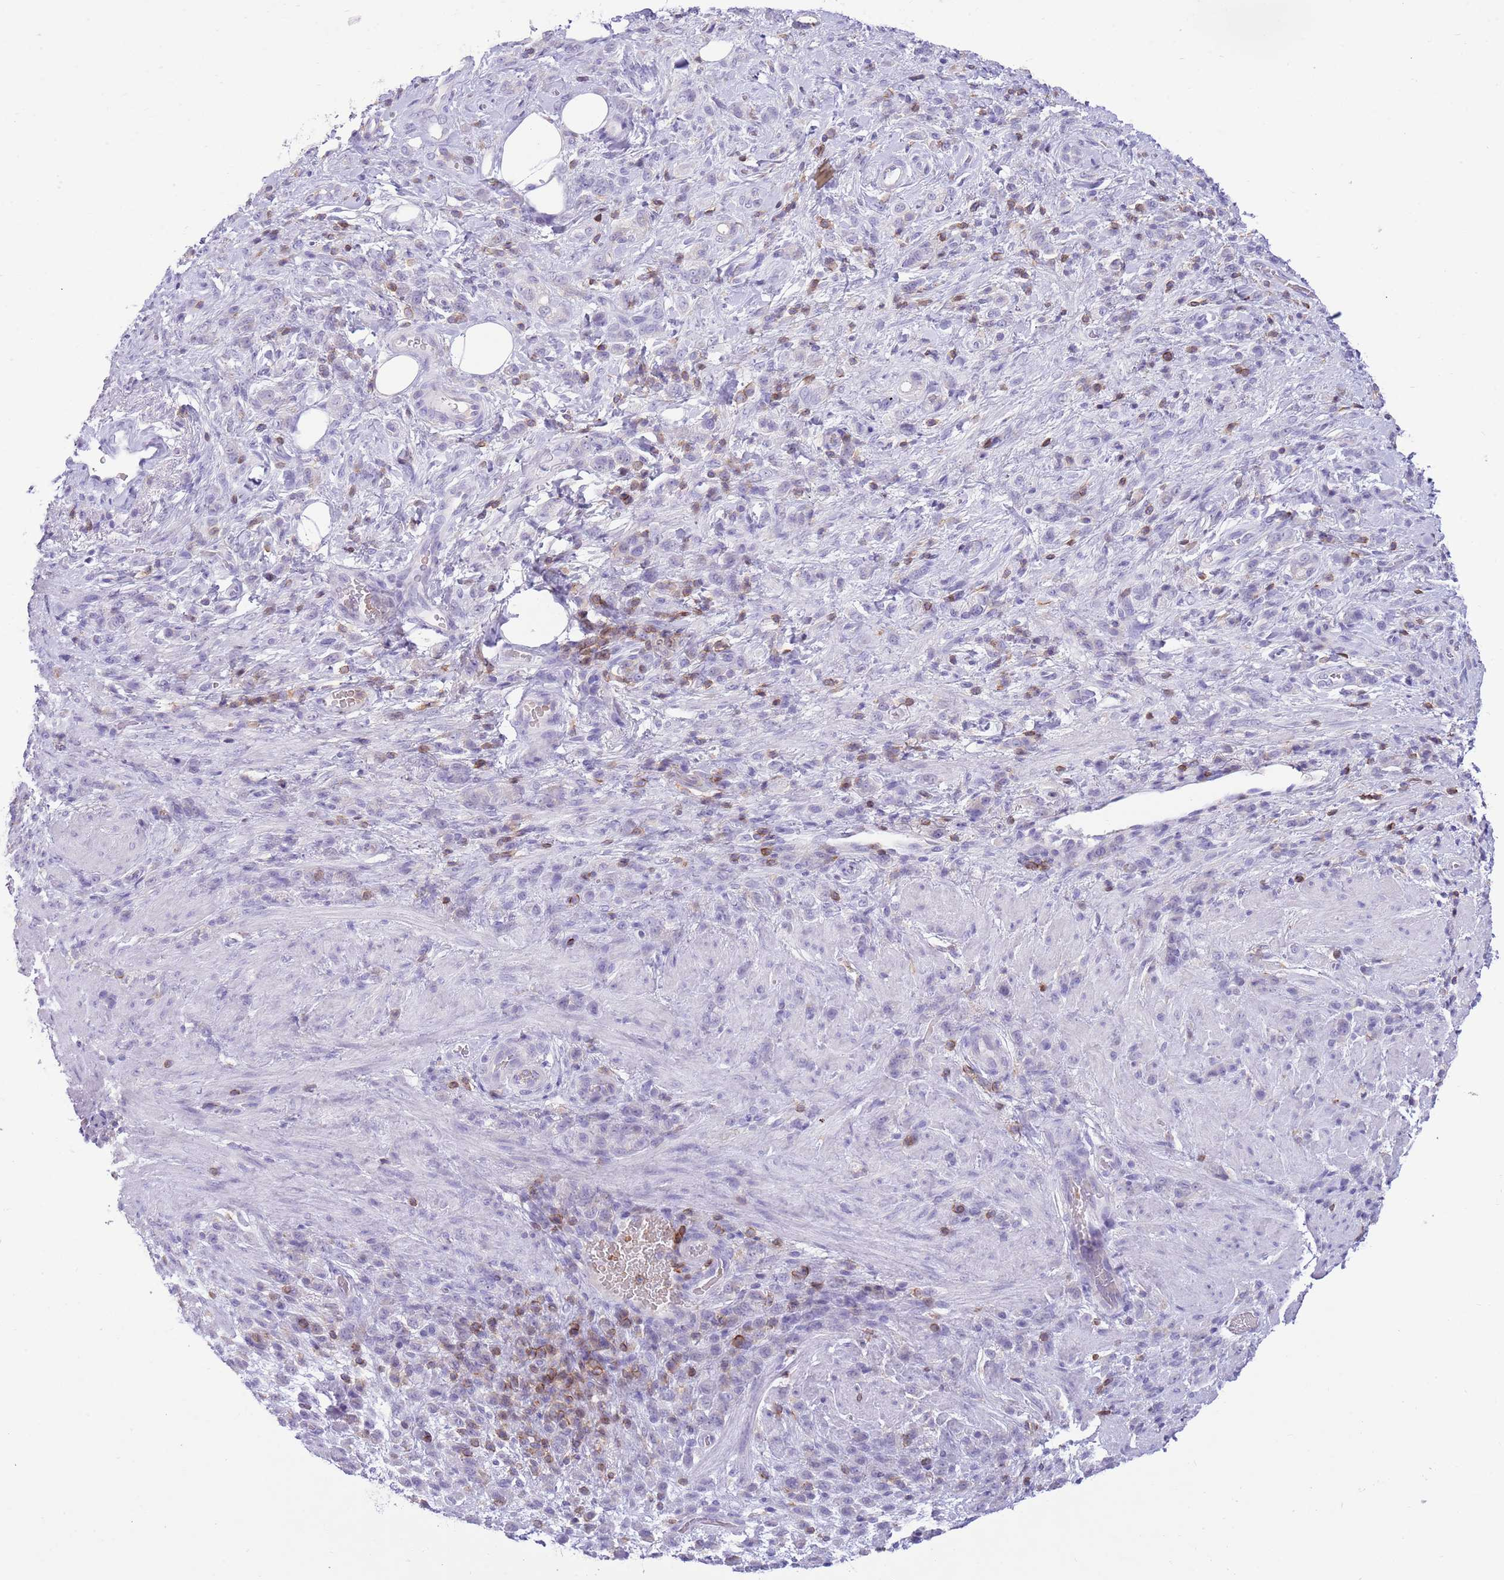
{"staining": {"intensity": "negative", "quantity": "none", "location": "none"}, "tissue": "stomach cancer", "cell_type": "Tumor cells", "image_type": "cancer", "snomed": [{"axis": "morphology", "description": "Adenocarcinoma, NOS"}, {"axis": "topography", "description": "Stomach"}], "caption": "Tumor cells are negative for protein expression in human stomach adenocarcinoma.", "gene": "OR4Q3", "patient": {"sex": "male", "age": 77}}